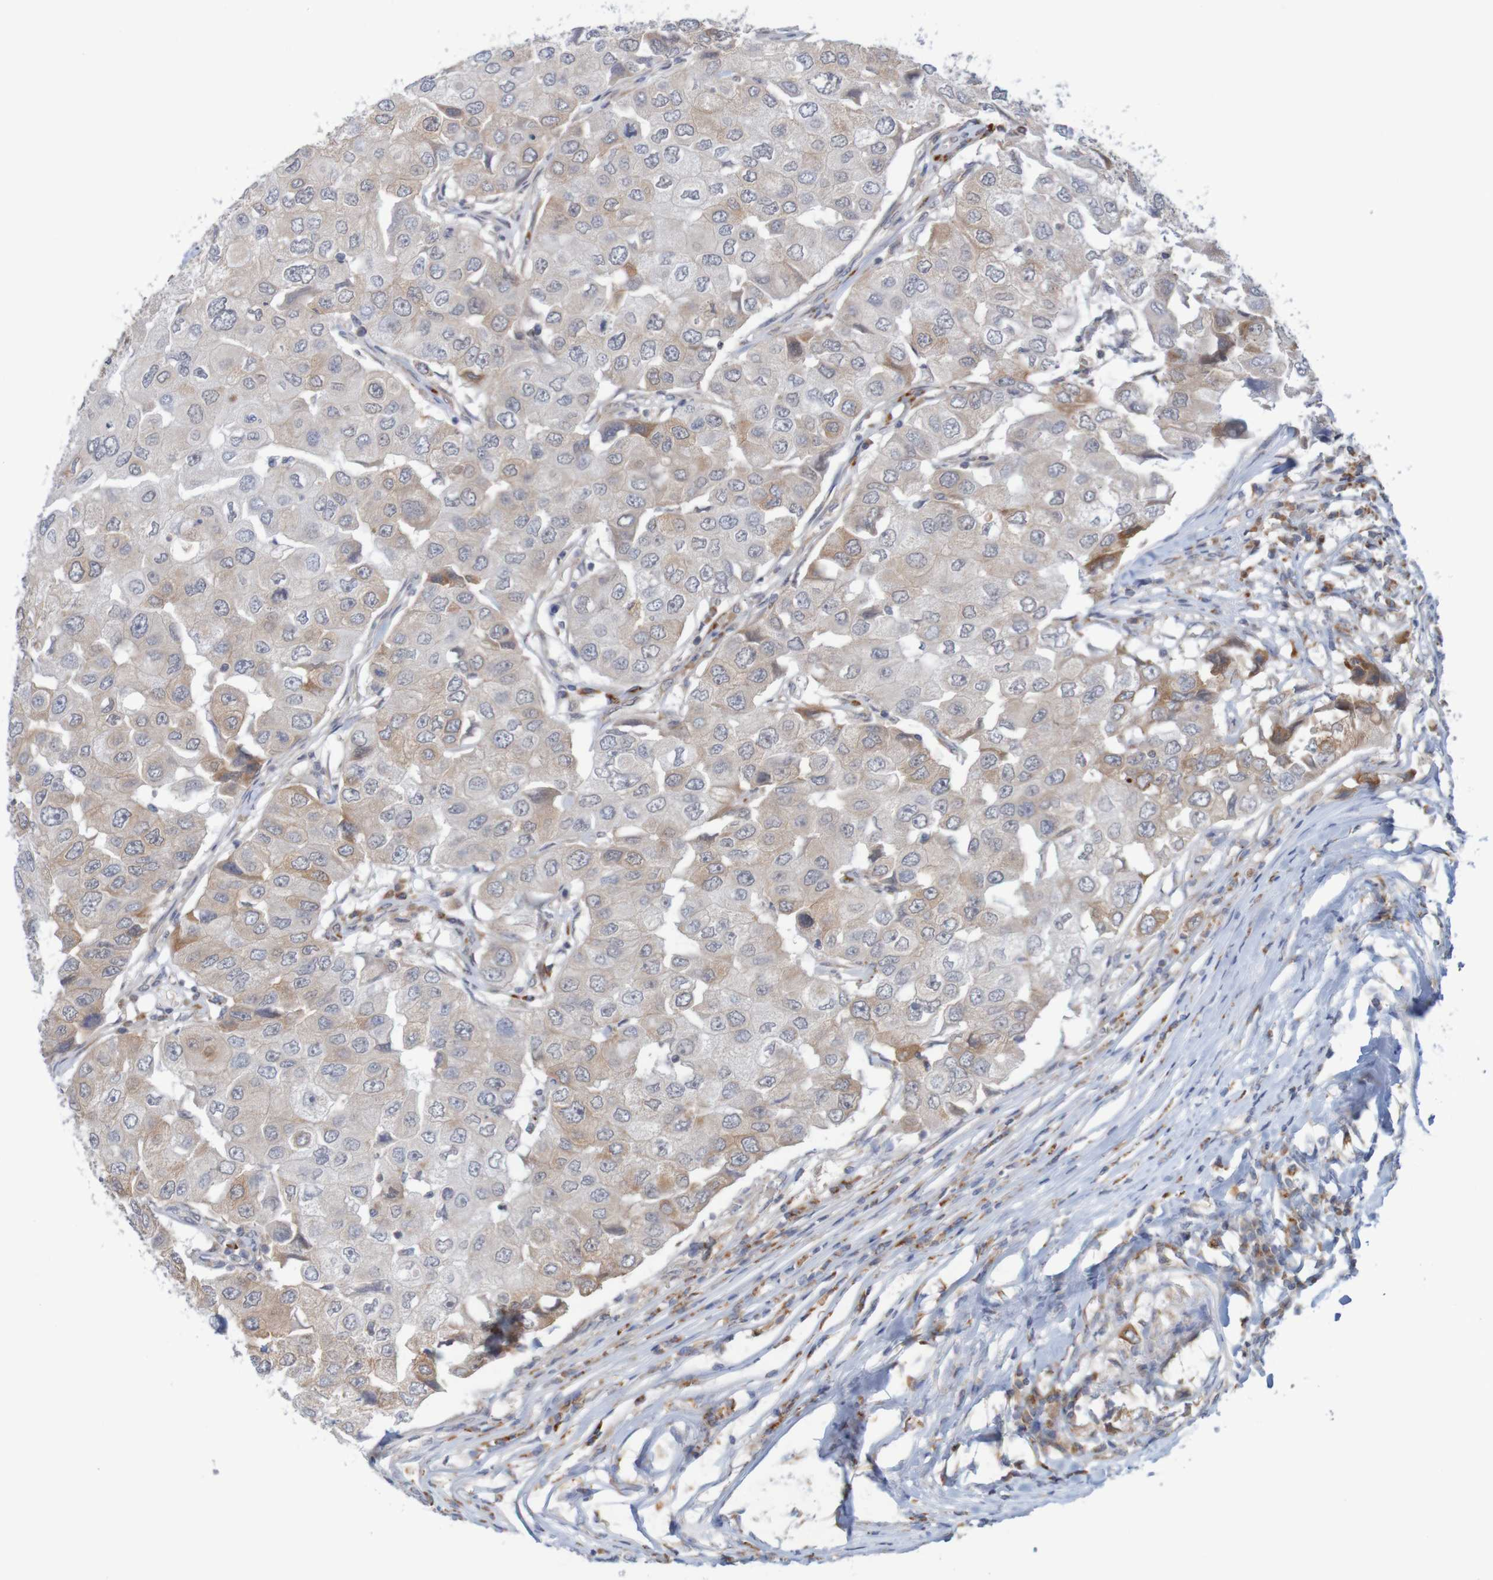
{"staining": {"intensity": "weak", "quantity": ">75%", "location": "cytoplasmic/membranous"}, "tissue": "breast cancer", "cell_type": "Tumor cells", "image_type": "cancer", "snomed": [{"axis": "morphology", "description": "Duct carcinoma"}, {"axis": "topography", "description": "Breast"}], "caption": "A histopathology image showing weak cytoplasmic/membranous expression in approximately >75% of tumor cells in breast cancer (invasive ductal carcinoma), as visualized by brown immunohistochemical staining.", "gene": "NAV2", "patient": {"sex": "female", "age": 27}}